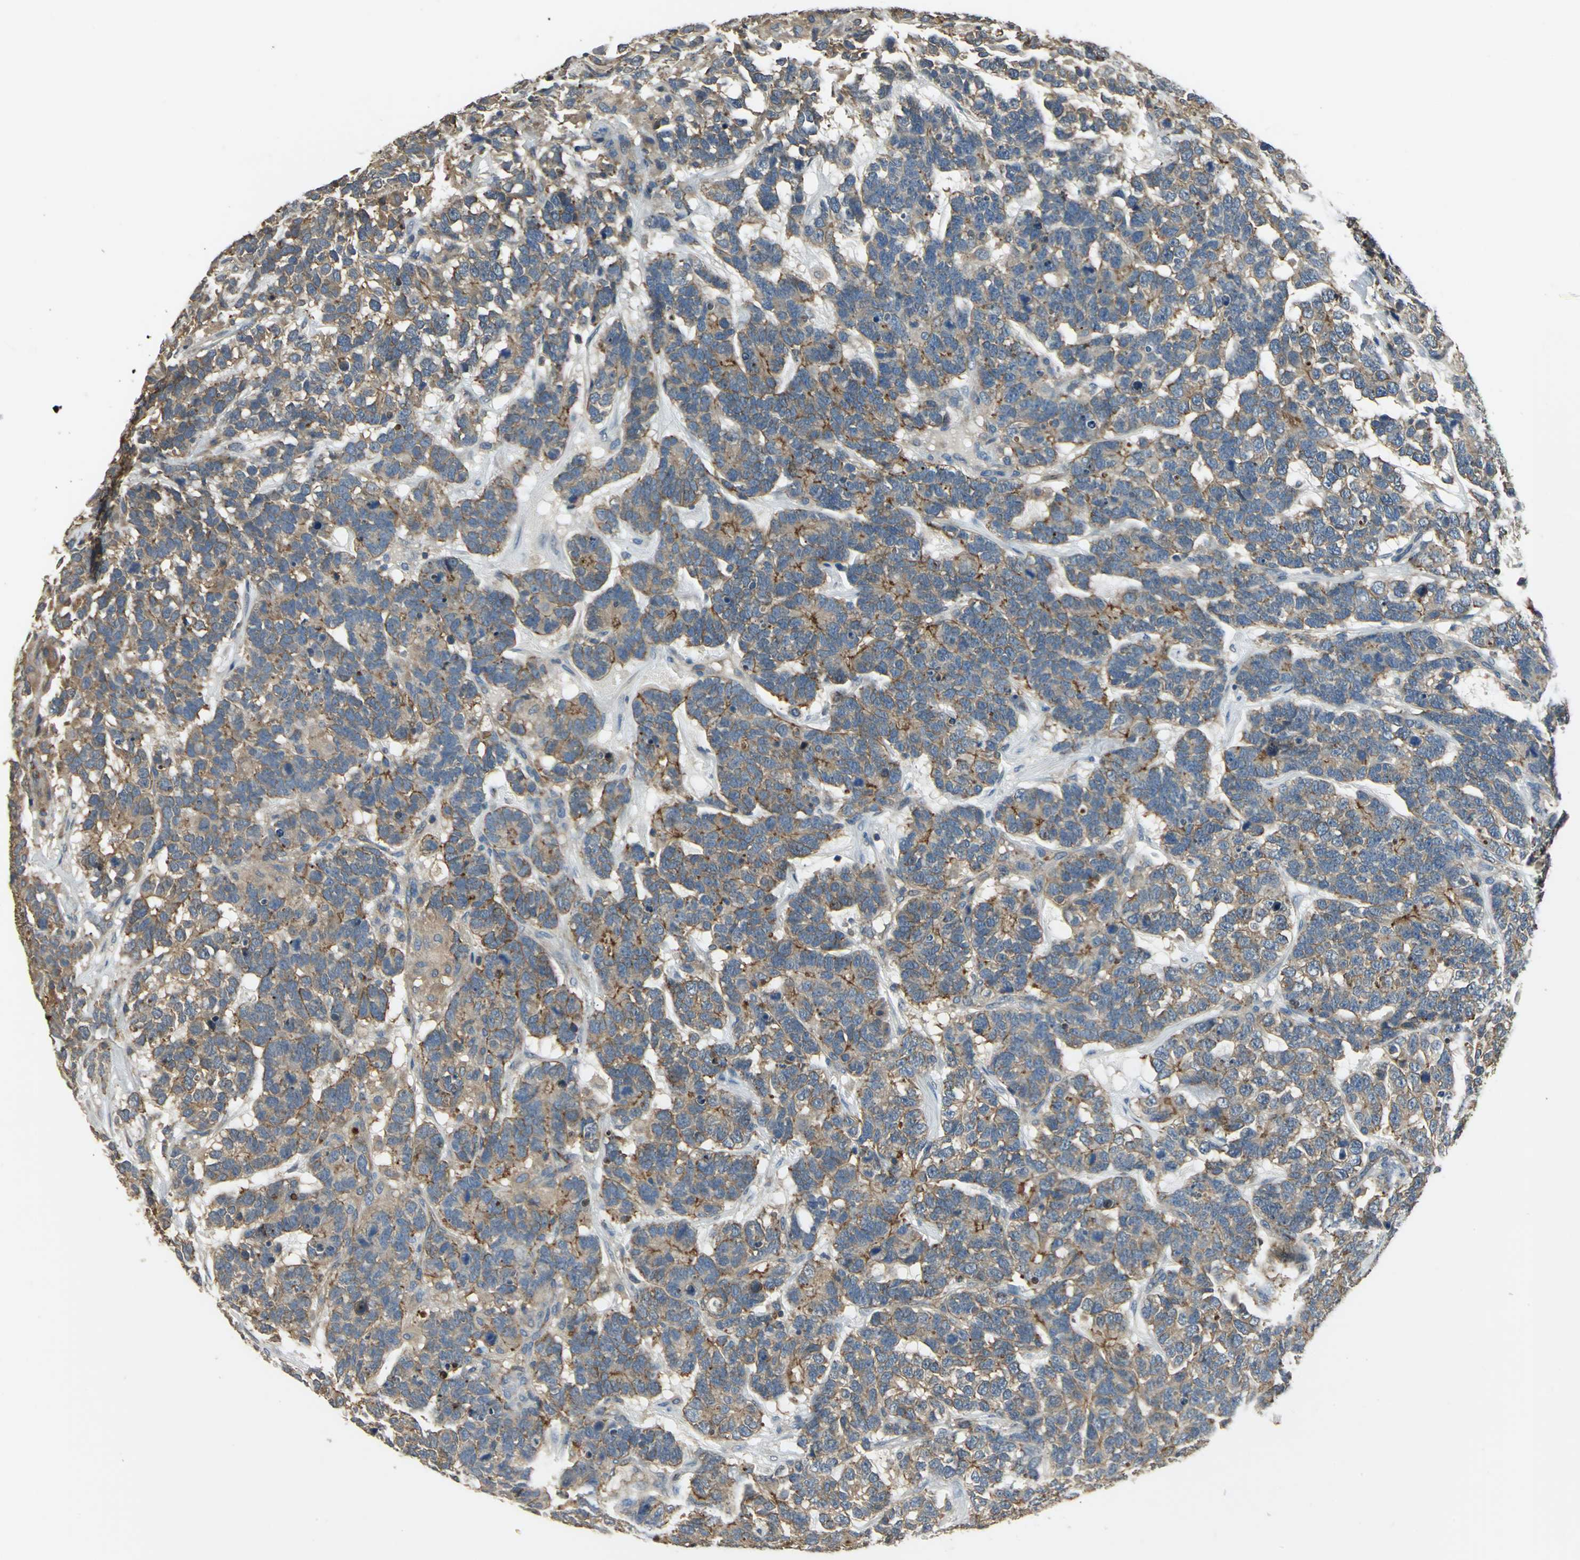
{"staining": {"intensity": "moderate", "quantity": ">75%", "location": "cytoplasmic/membranous"}, "tissue": "testis cancer", "cell_type": "Tumor cells", "image_type": "cancer", "snomed": [{"axis": "morphology", "description": "Carcinoma, Embryonal, NOS"}, {"axis": "topography", "description": "Testis"}], "caption": "Immunohistochemical staining of testis embryonal carcinoma exhibits moderate cytoplasmic/membranous protein positivity in about >75% of tumor cells.", "gene": "RAPGEF1", "patient": {"sex": "male", "age": 26}}